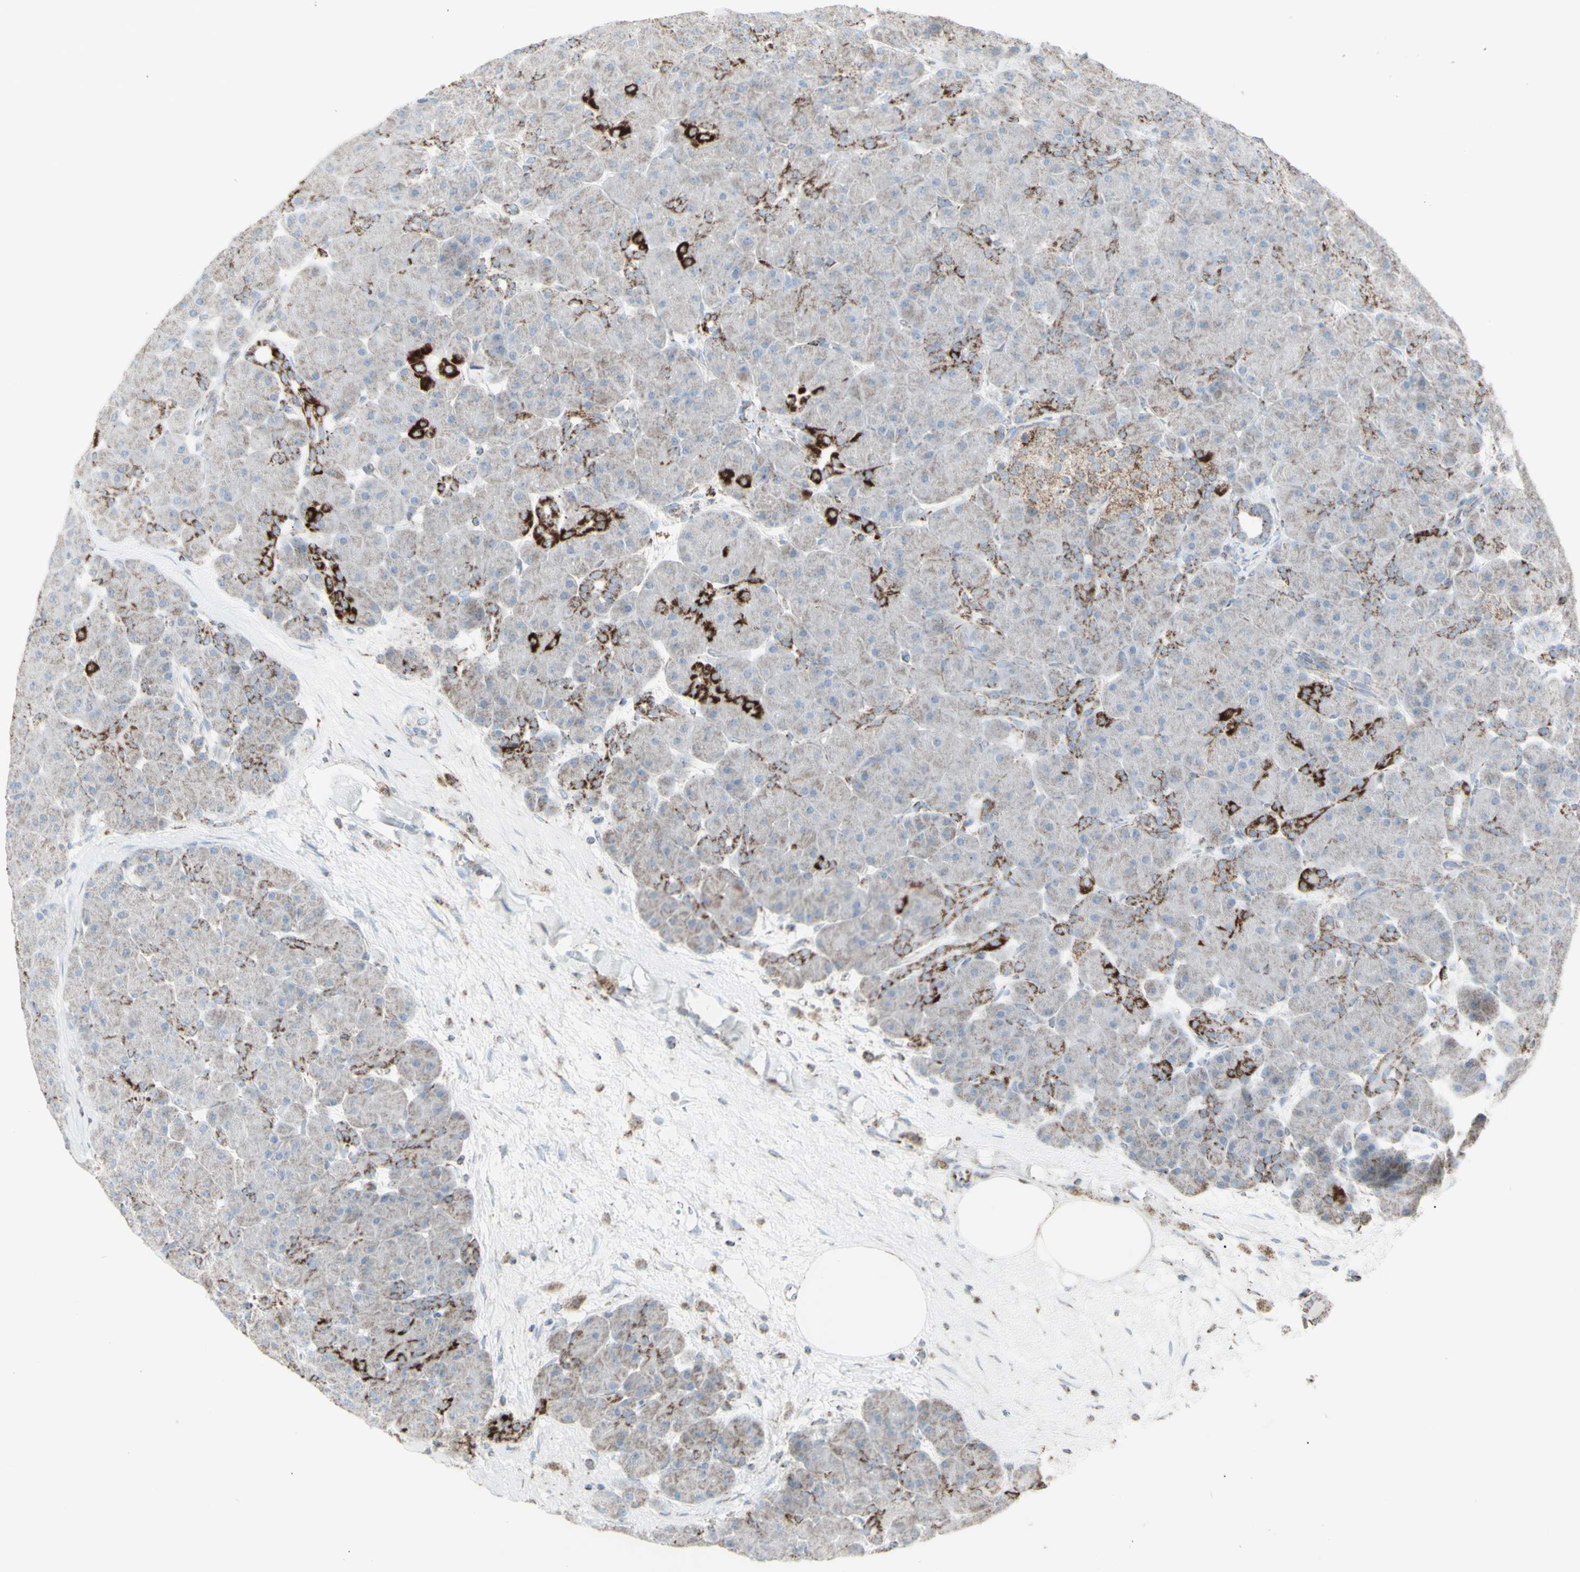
{"staining": {"intensity": "strong", "quantity": "<25%", "location": "cytoplasmic/membranous"}, "tissue": "pancreas", "cell_type": "Exocrine glandular cells", "image_type": "normal", "snomed": [{"axis": "morphology", "description": "Normal tissue, NOS"}, {"axis": "topography", "description": "Pancreas"}], "caption": "Normal pancreas reveals strong cytoplasmic/membranous staining in approximately <25% of exocrine glandular cells.", "gene": "PLGRKT", "patient": {"sex": "male", "age": 66}}